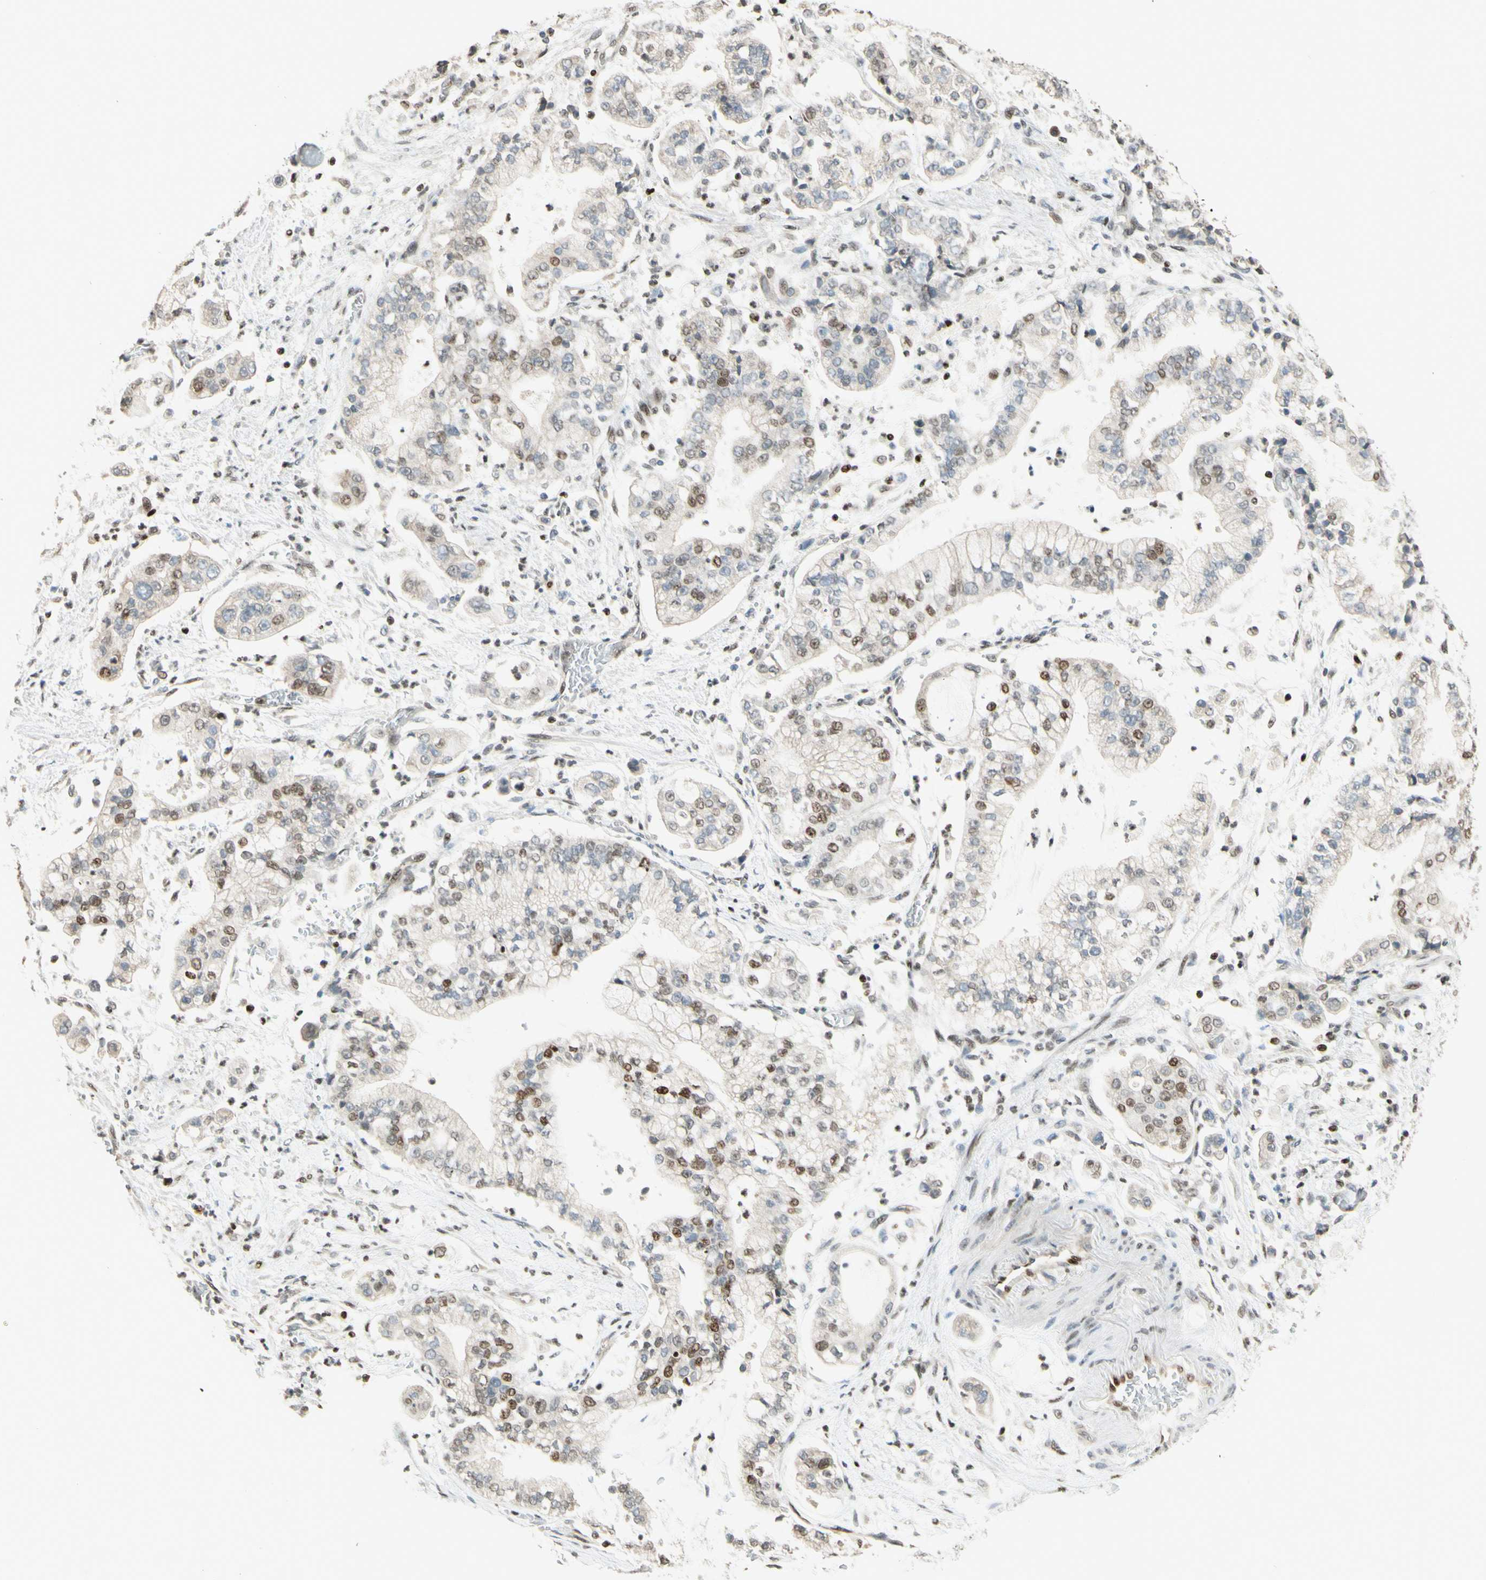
{"staining": {"intensity": "moderate", "quantity": "<25%", "location": "cytoplasmic/membranous,nuclear"}, "tissue": "stomach cancer", "cell_type": "Tumor cells", "image_type": "cancer", "snomed": [{"axis": "morphology", "description": "Adenocarcinoma, NOS"}, {"axis": "topography", "description": "Stomach"}], "caption": "Human stomach cancer stained for a protein (brown) demonstrates moderate cytoplasmic/membranous and nuclear positive positivity in about <25% of tumor cells.", "gene": "CDKL5", "patient": {"sex": "male", "age": 76}}